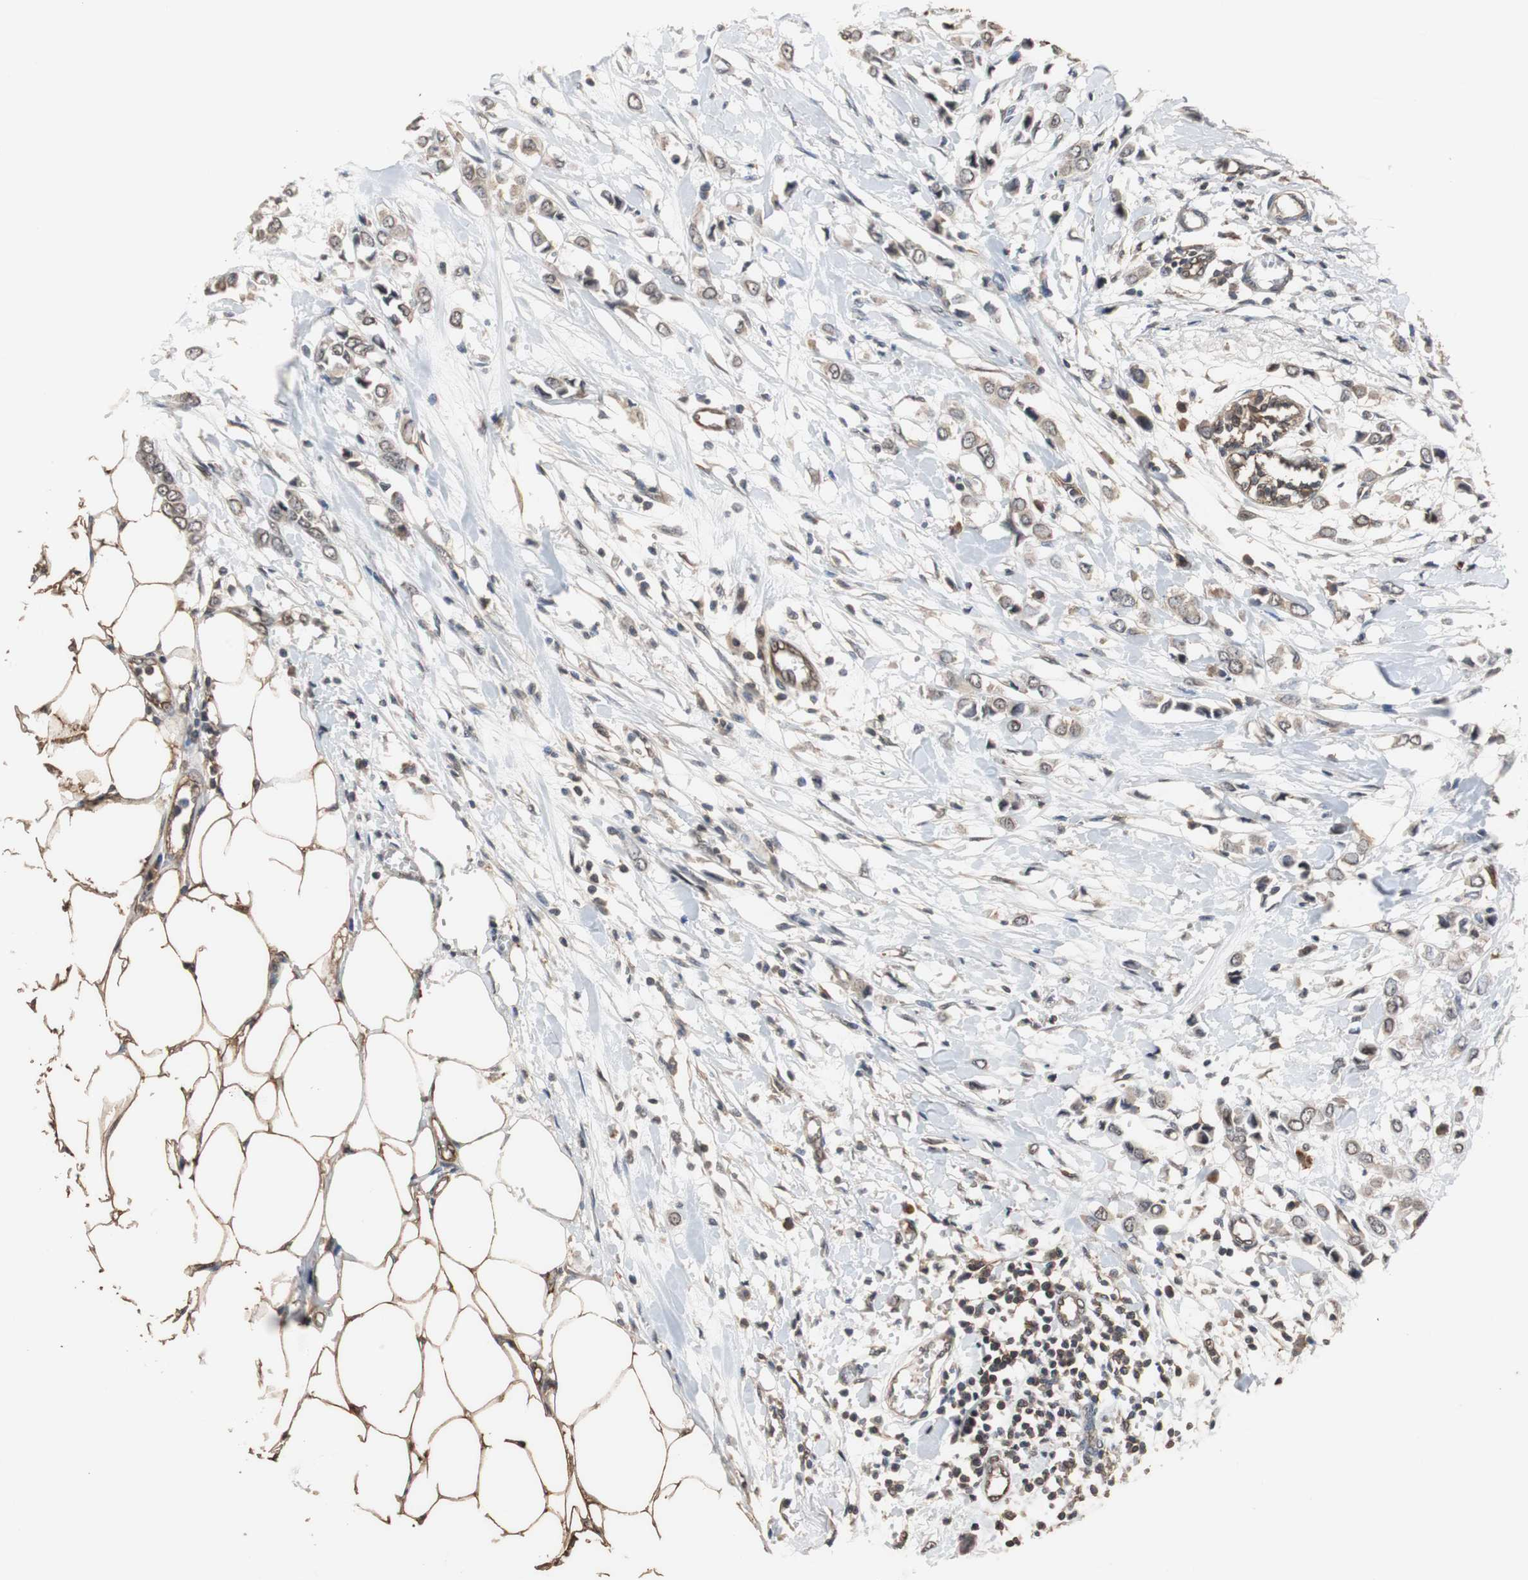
{"staining": {"intensity": "weak", "quantity": "25%-75%", "location": "cytoplasmic/membranous"}, "tissue": "breast cancer", "cell_type": "Tumor cells", "image_type": "cancer", "snomed": [{"axis": "morphology", "description": "Lobular carcinoma"}, {"axis": "topography", "description": "Breast"}], "caption": "Lobular carcinoma (breast) stained with a protein marker shows weak staining in tumor cells.", "gene": "NDRG1", "patient": {"sex": "female", "age": 51}}